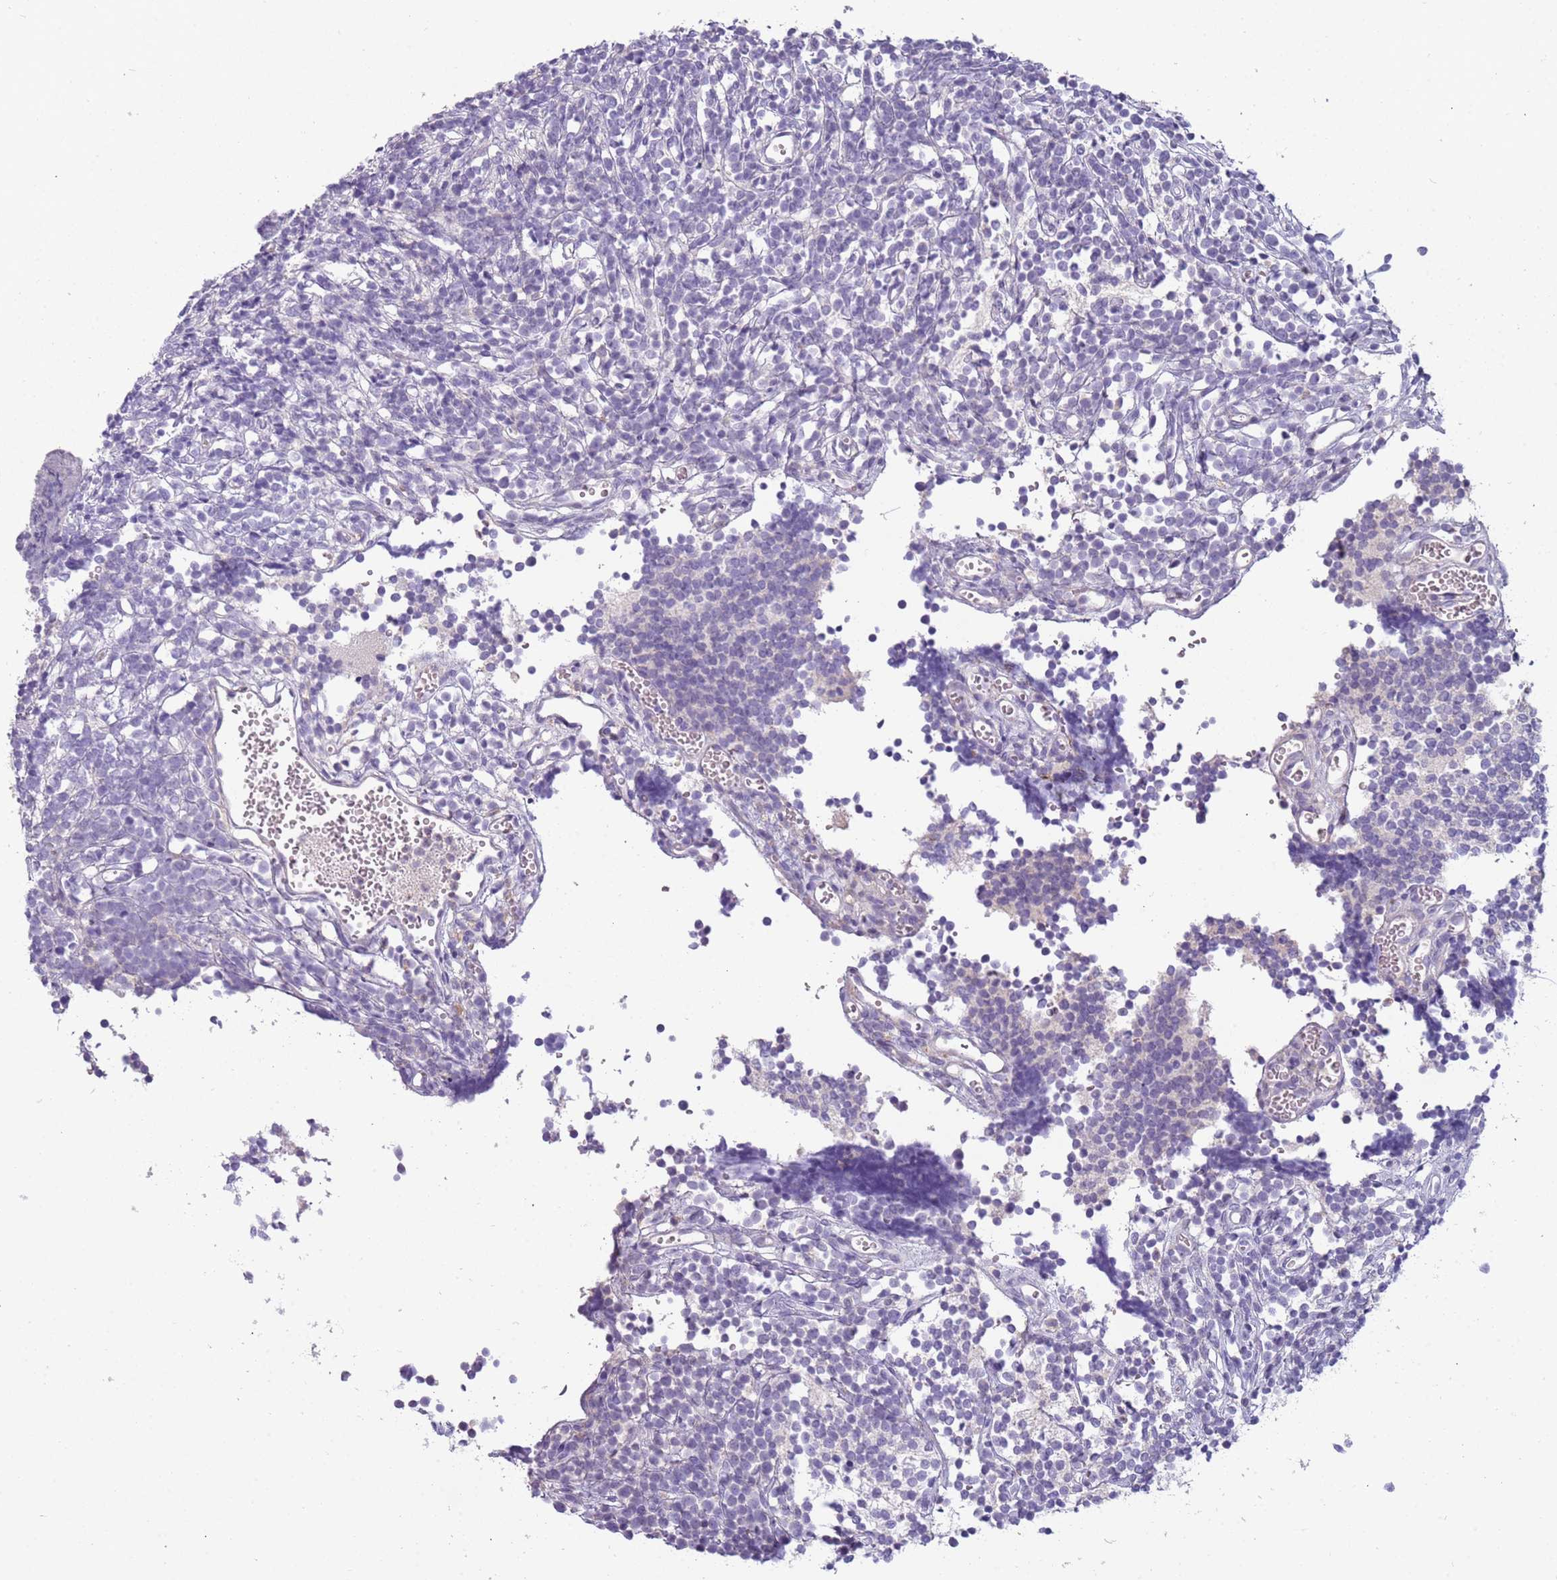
{"staining": {"intensity": "negative", "quantity": "none", "location": "none"}, "tissue": "glioma", "cell_type": "Tumor cells", "image_type": "cancer", "snomed": [{"axis": "morphology", "description": "Glioma, malignant, Low grade"}, {"axis": "topography", "description": "Brain"}], "caption": "Immunohistochemical staining of human malignant low-grade glioma displays no significant staining in tumor cells.", "gene": "ARHGAP5", "patient": {"sex": "female", "age": 1}}